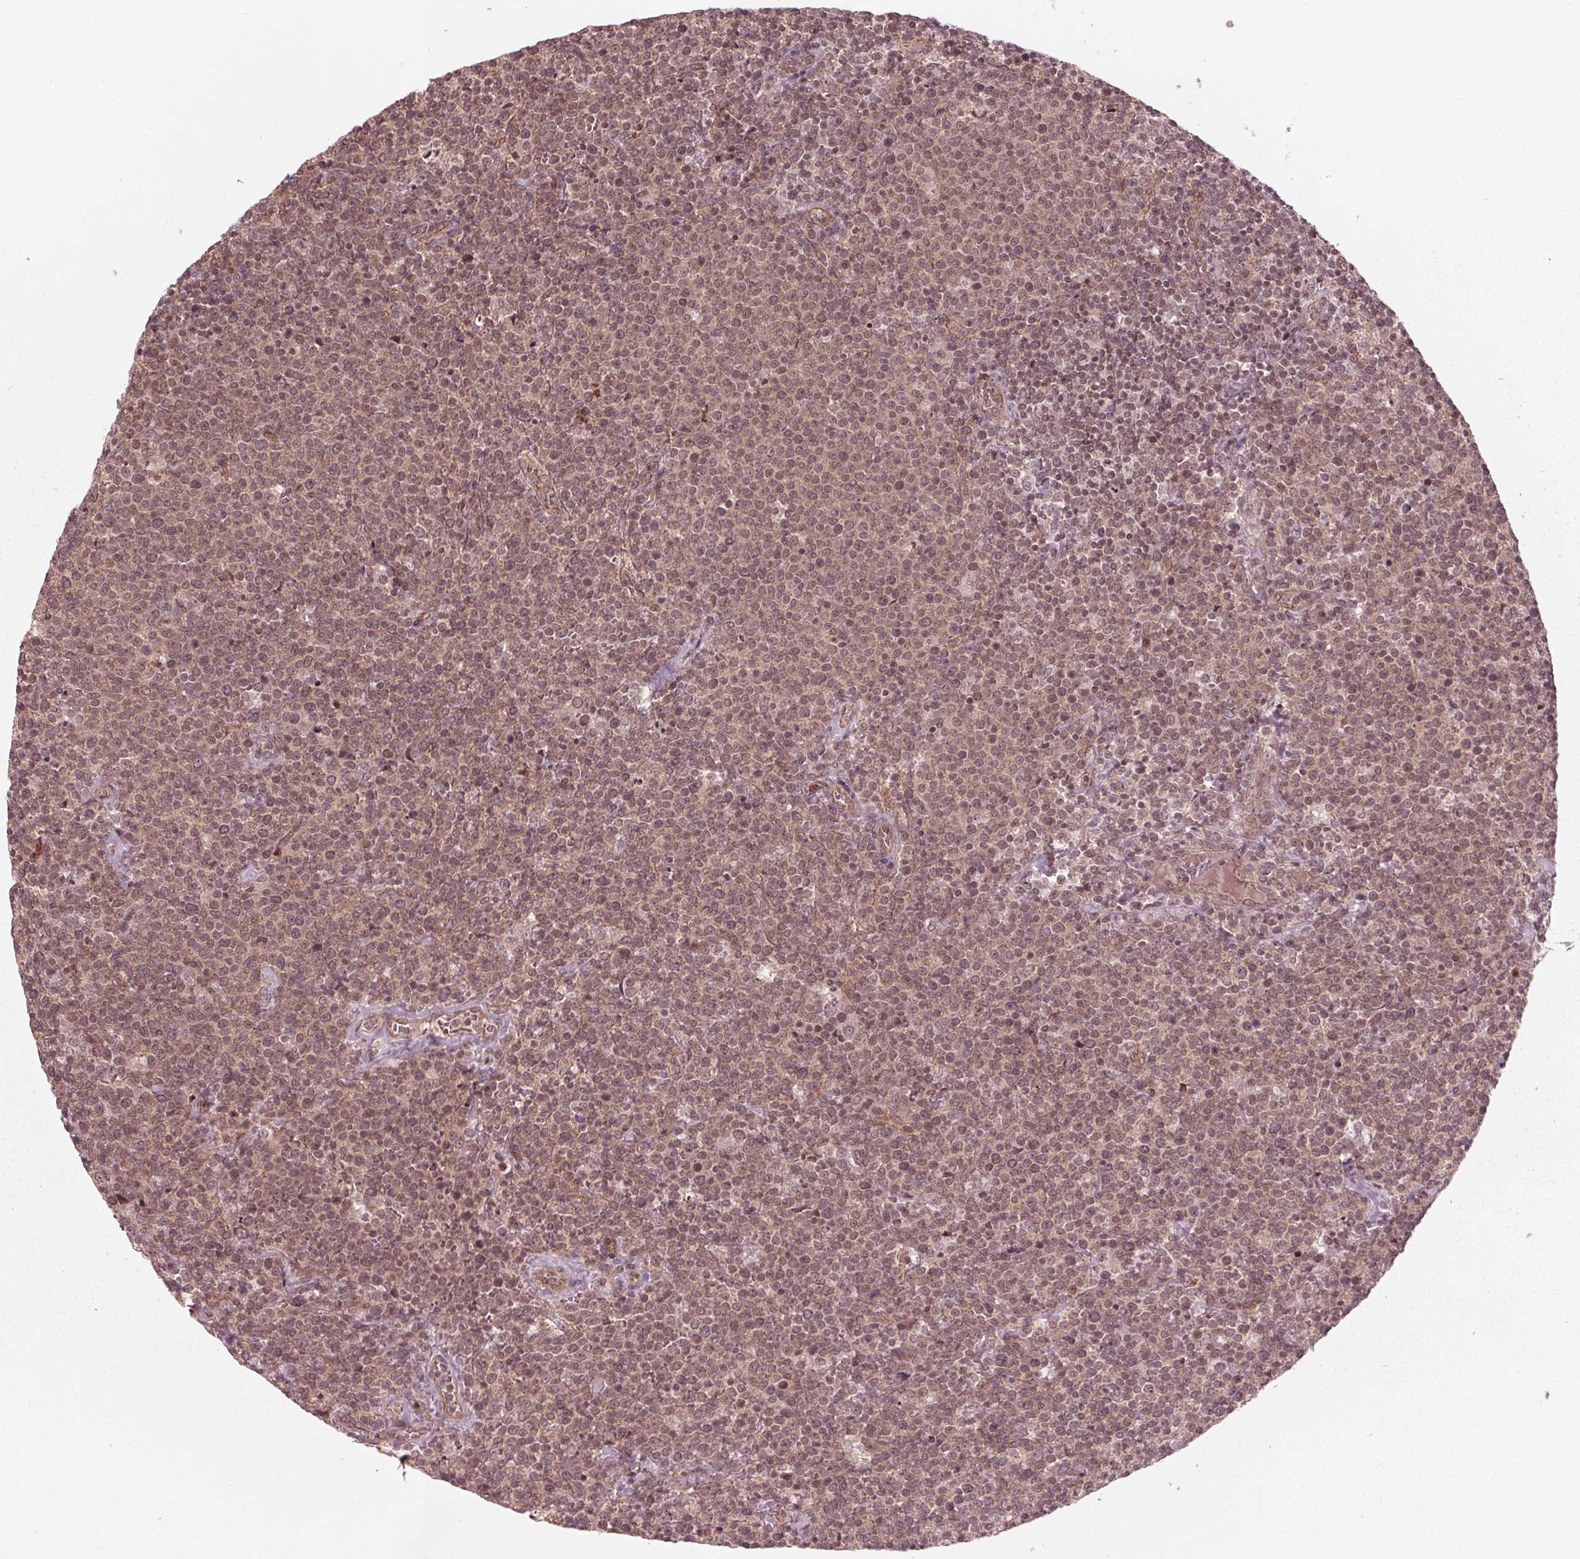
{"staining": {"intensity": "weak", "quantity": ">75%", "location": "cytoplasmic/membranous,nuclear"}, "tissue": "lymphoma", "cell_type": "Tumor cells", "image_type": "cancer", "snomed": [{"axis": "morphology", "description": "Malignant lymphoma, non-Hodgkin's type, High grade"}, {"axis": "topography", "description": "Lymph node"}], "caption": "A histopathology image of human lymphoma stained for a protein displays weak cytoplasmic/membranous and nuclear brown staining in tumor cells. The staining was performed using DAB (3,3'-diaminobenzidine), with brown indicating positive protein expression. Nuclei are stained blue with hematoxylin.", "gene": "BTBD1", "patient": {"sex": "male", "age": 61}}